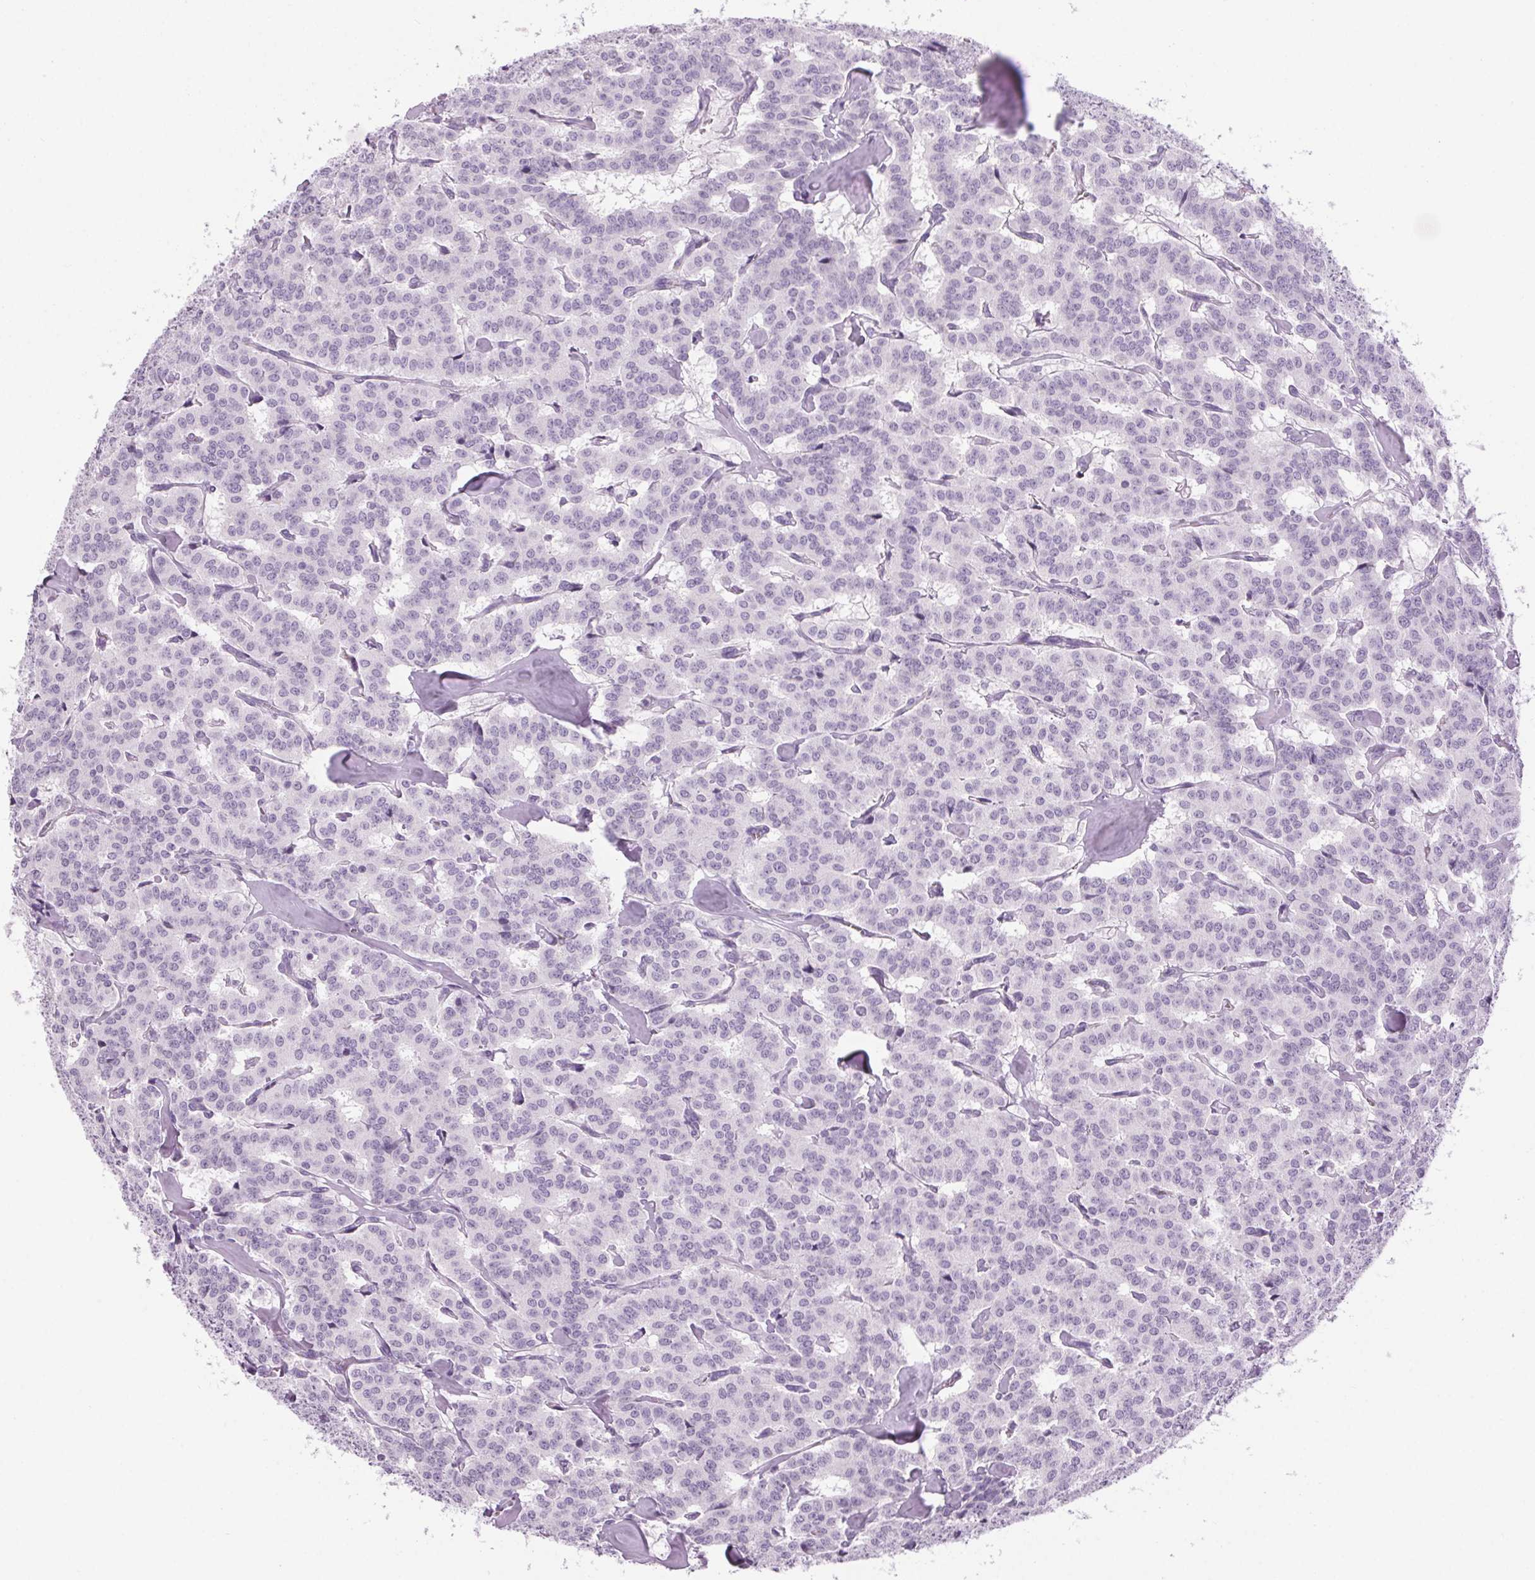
{"staining": {"intensity": "negative", "quantity": "none", "location": "none"}, "tissue": "carcinoid", "cell_type": "Tumor cells", "image_type": "cancer", "snomed": [{"axis": "morphology", "description": "Carcinoid, malignant, NOS"}, {"axis": "topography", "description": "Lung"}], "caption": "An immunohistochemistry (IHC) histopathology image of malignant carcinoid is shown. There is no staining in tumor cells of malignant carcinoid.", "gene": "LRP2", "patient": {"sex": "female", "age": 46}}